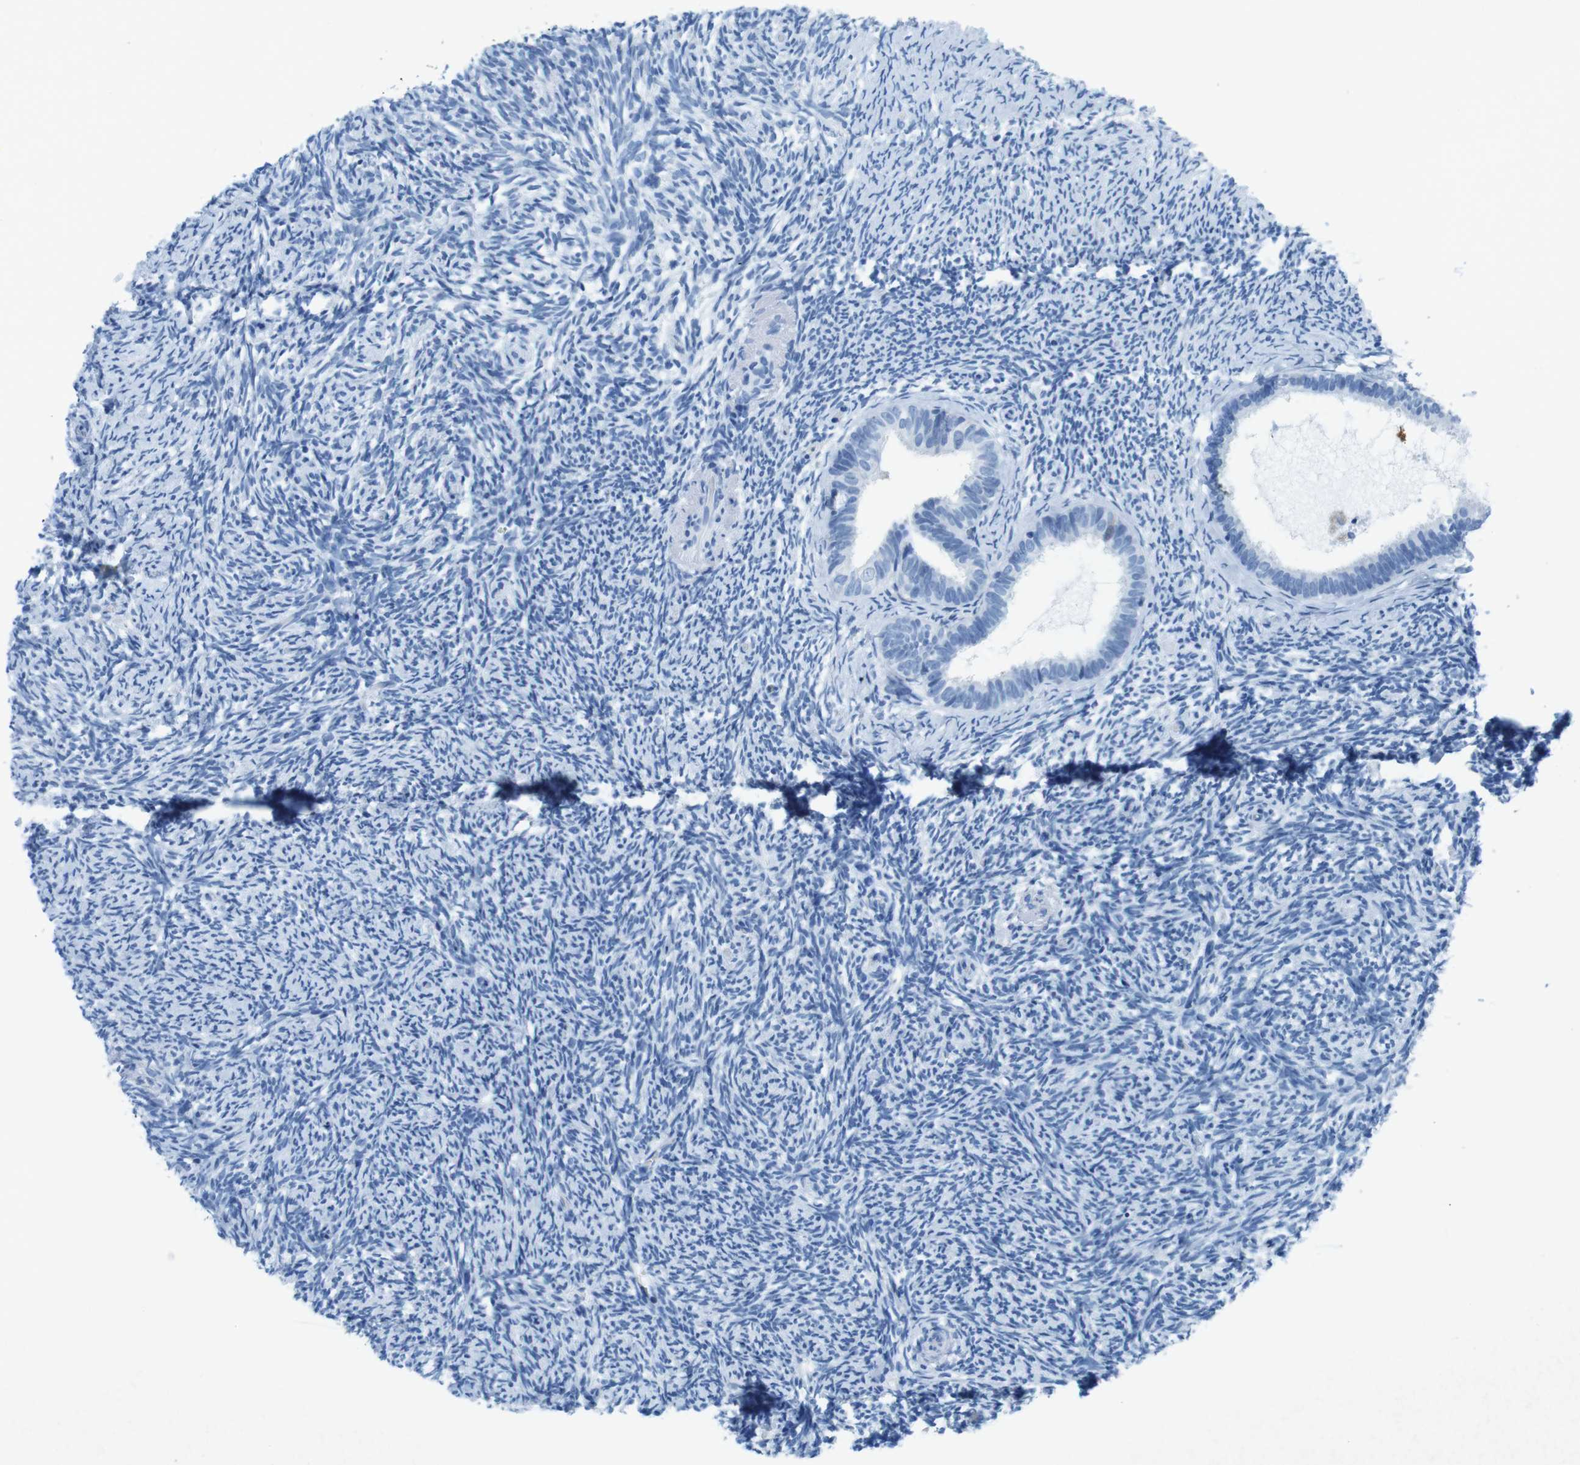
{"staining": {"intensity": "negative", "quantity": "none", "location": "none"}, "tissue": "ovary", "cell_type": "Ovarian stroma cells", "image_type": "normal", "snomed": [{"axis": "morphology", "description": "Normal tissue, NOS"}, {"axis": "topography", "description": "Ovary"}], "caption": "Ovary was stained to show a protein in brown. There is no significant positivity in ovarian stroma cells. (DAB IHC, high magnification).", "gene": "CTAG1B", "patient": {"sex": "female", "age": 60}}